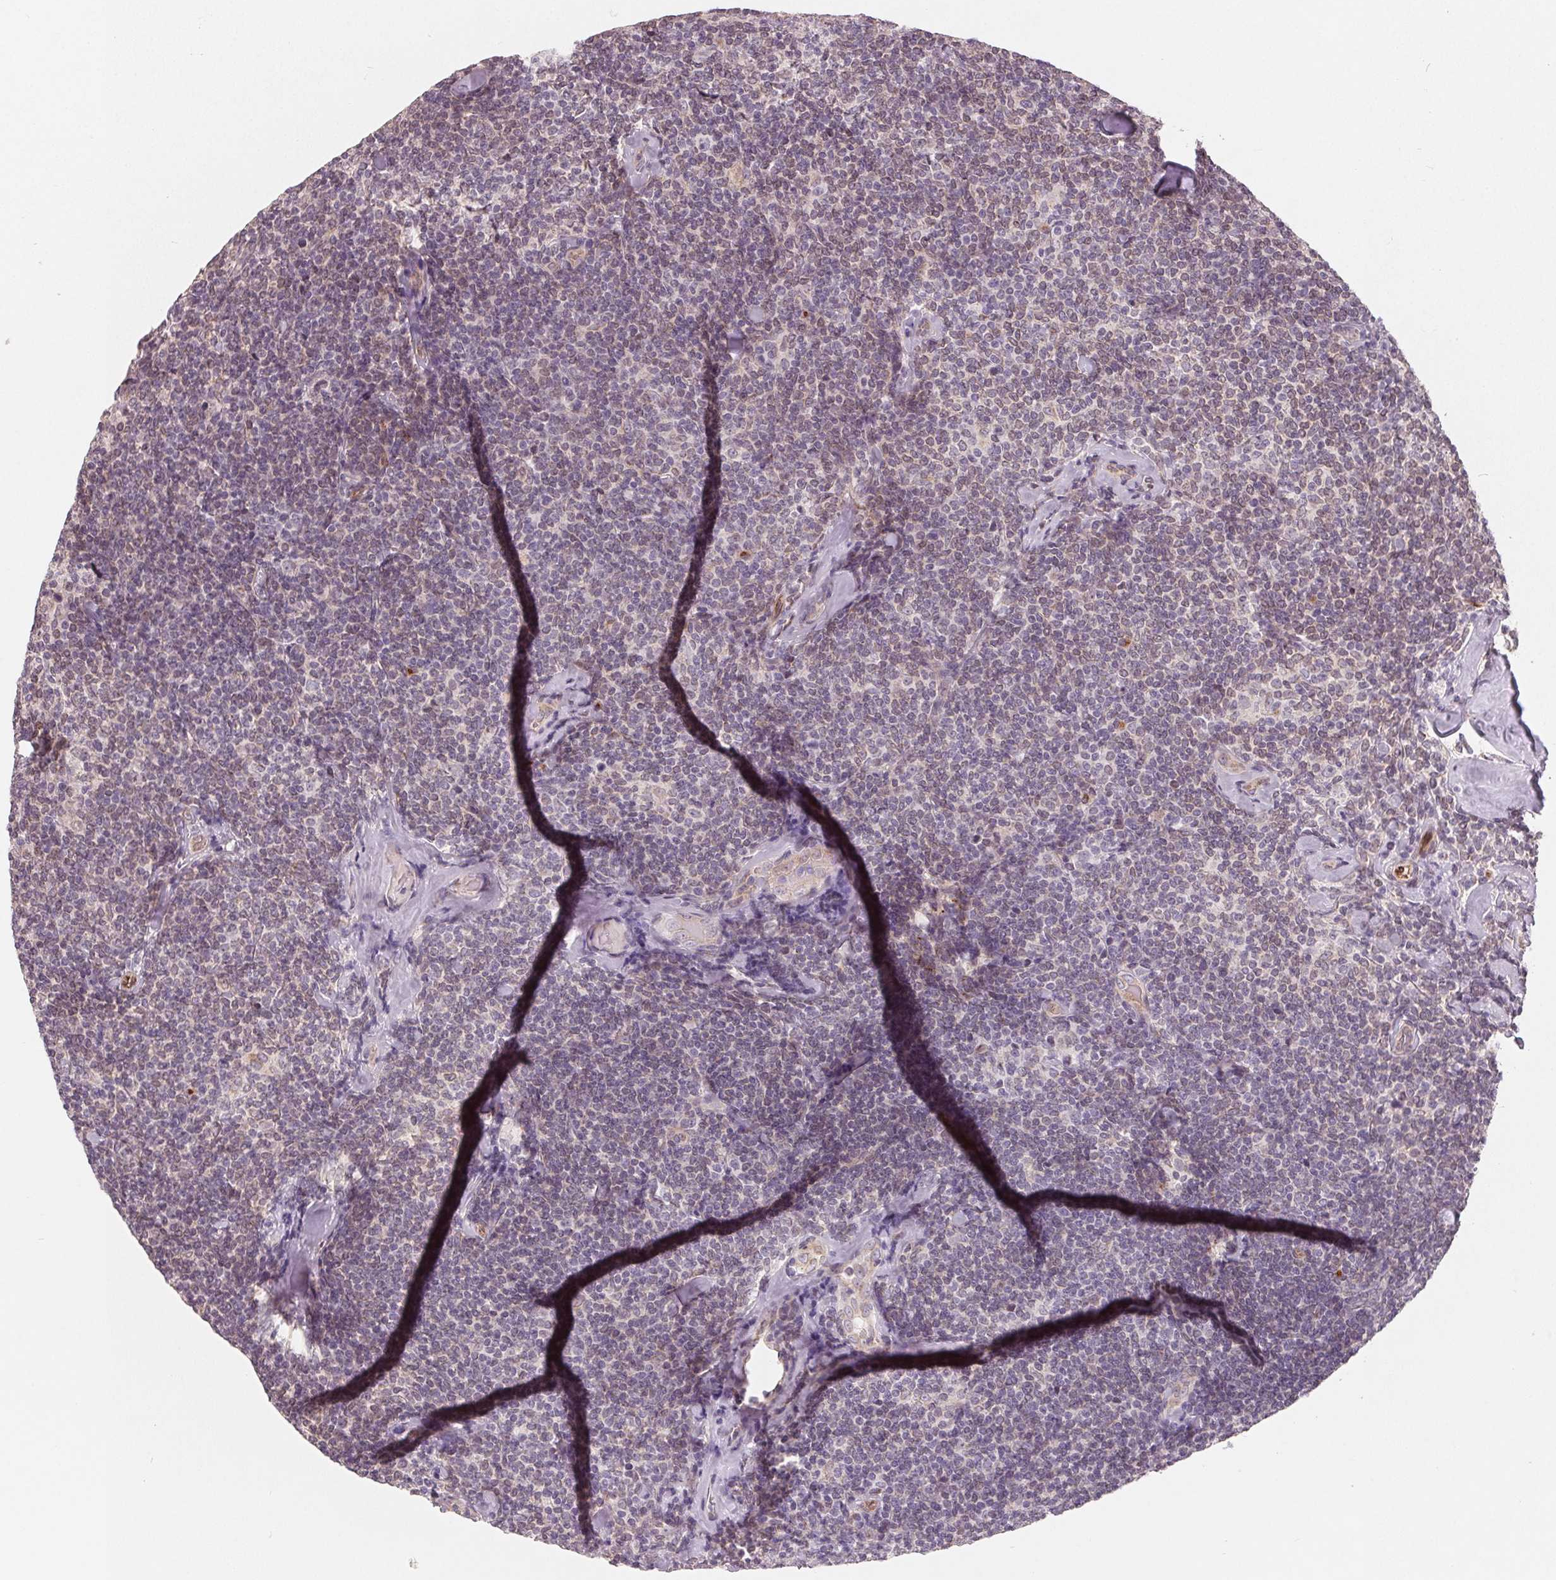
{"staining": {"intensity": "negative", "quantity": "none", "location": "none"}, "tissue": "lymphoma", "cell_type": "Tumor cells", "image_type": "cancer", "snomed": [{"axis": "morphology", "description": "Malignant lymphoma, non-Hodgkin's type, Low grade"}, {"axis": "topography", "description": "Lymph node"}], "caption": "Immunohistochemistry of malignant lymphoma, non-Hodgkin's type (low-grade) shows no staining in tumor cells.", "gene": "TMSB15B", "patient": {"sex": "female", "age": 56}}